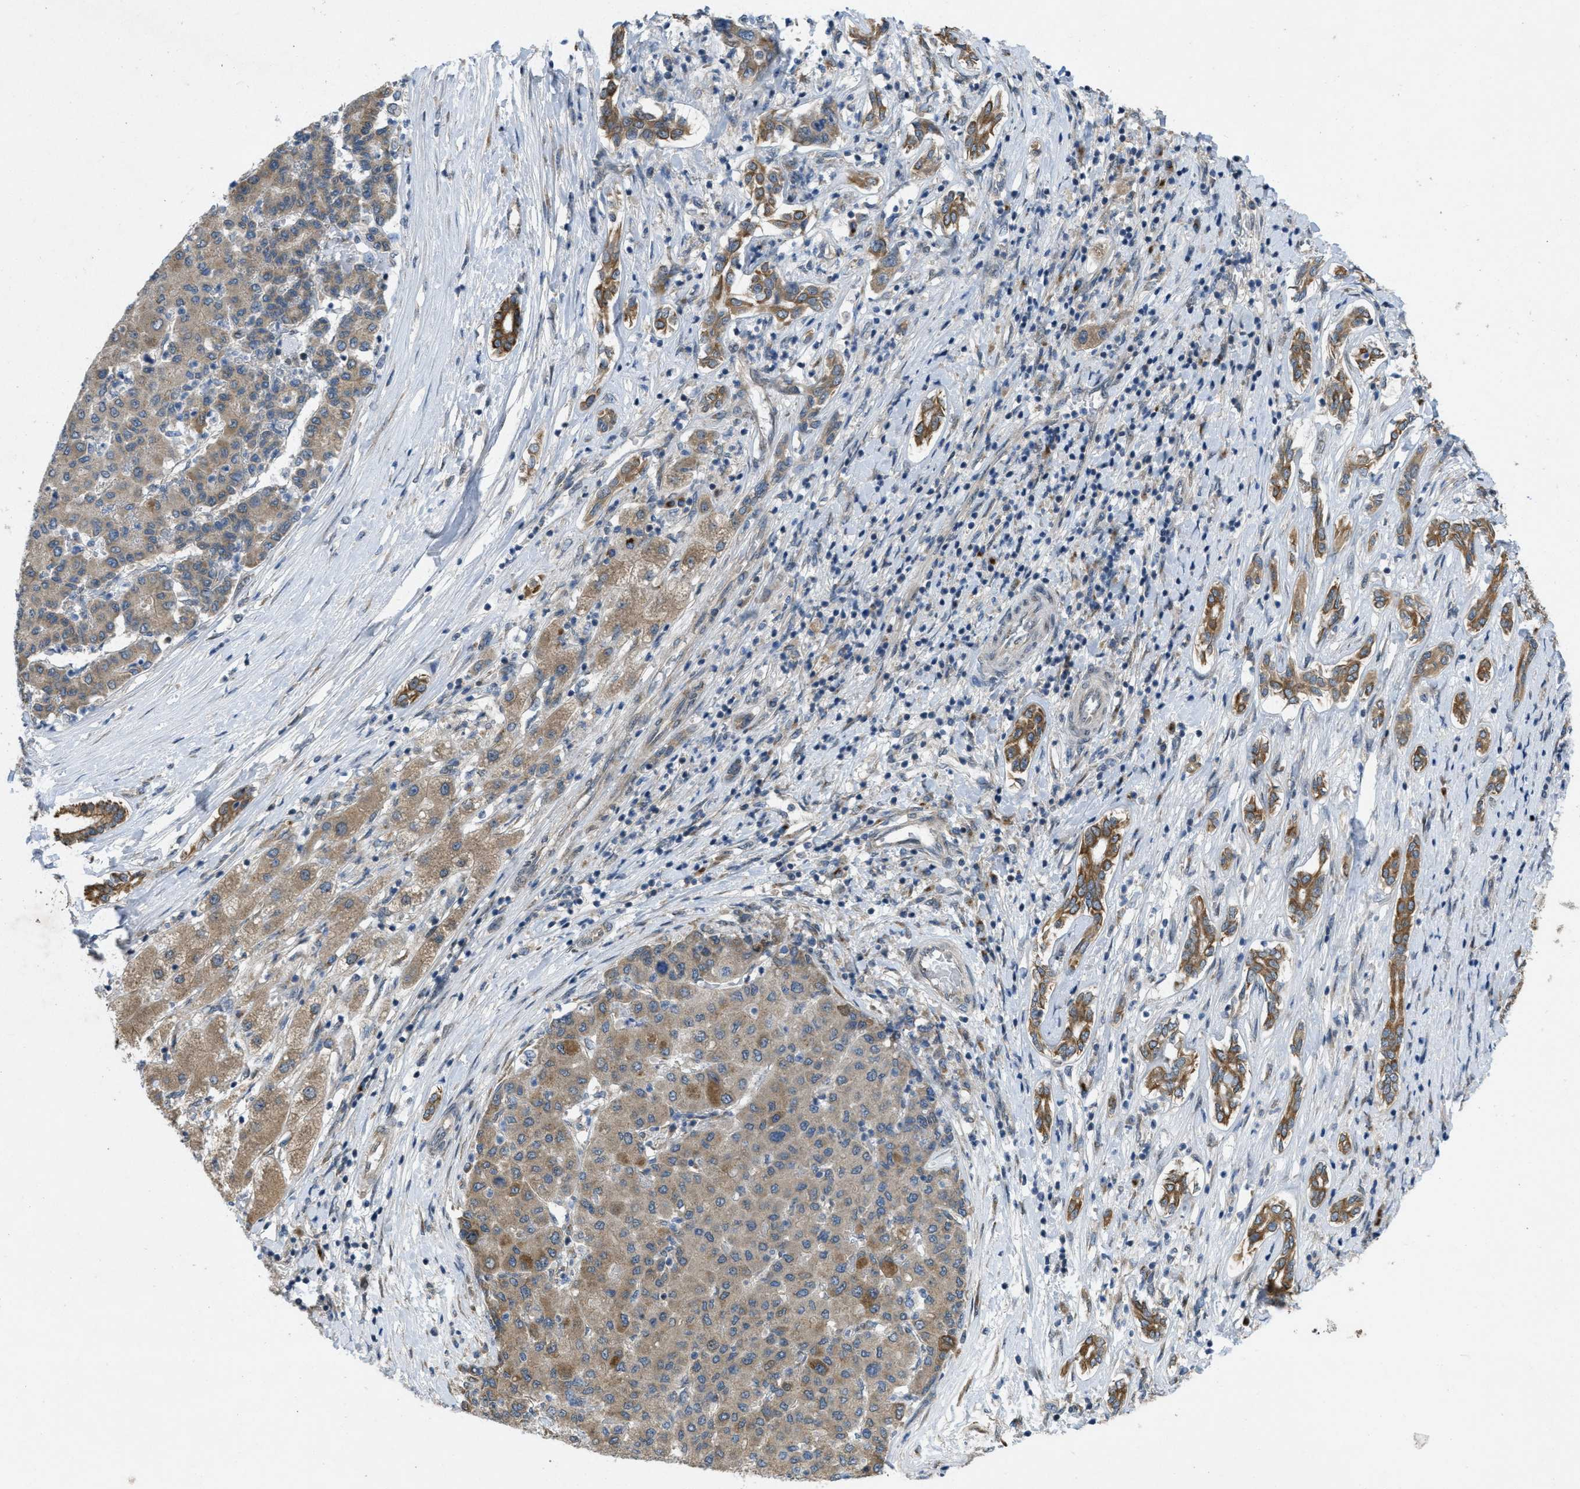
{"staining": {"intensity": "weak", "quantity": ">75%", "location": "cytoplasmic/membranous"}, "tissue": "liver cancer", "cell_type": "Tumor cells", "image_type": "cancer", "snomed": [{"axis": "morphology", "description": "Carcinoma, Hepatocellular, NOS"}, {"axis": "topography", "description": "Liver"}], "caption": "This is a photomicrograph of immunohistochemistry staining of hepatocellular carcinoma (liver), which shows weak staining in the cytoplasmic/membranous of tumor cells.", "gene": "IFNLR1", "patient": {"sex": "male", "age": 65}}